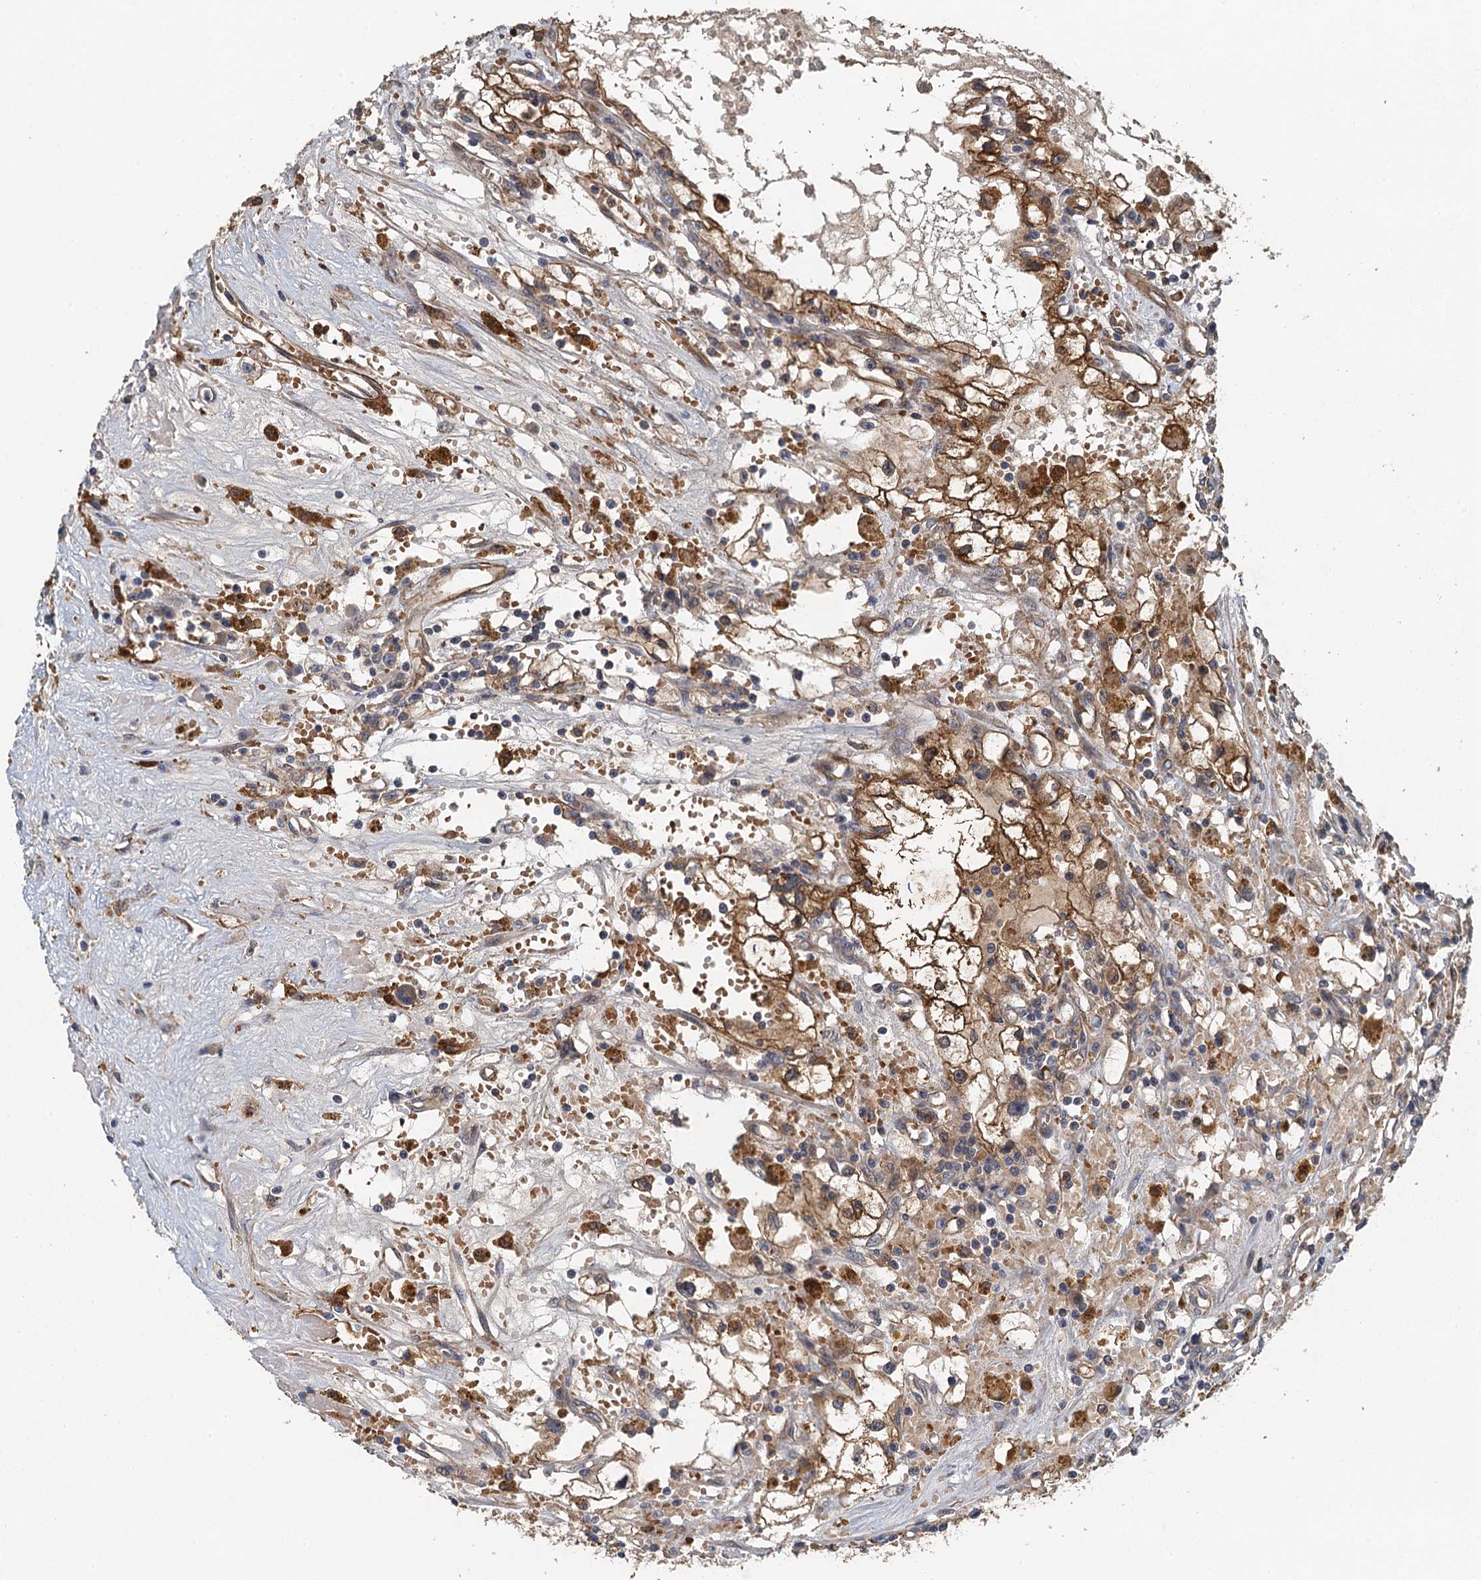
{"staining": {"intensity": "moderate", "quantity": ">75%", "location": "cytoplasmic/membranous"}, "tissue": "renal cancer", "cell_type": "Tumor cells", "image_type": "cancer", "snomed": [{"axis": "morphology", "description": "Adenocarcinoma, NOS"}, {"axis": "topography", "description": "Kidney"}], "caption": "High-power microscopy captured an immunohistochemistry histopathology image of adenocarcinoma (renal), revealing moderate cytoplasmic/membranous staining in about >75% of tumor cells. Nuclei are stained in blue.", "gene": "RSAD2", "patient": {"sex": "male", "age": 56}}